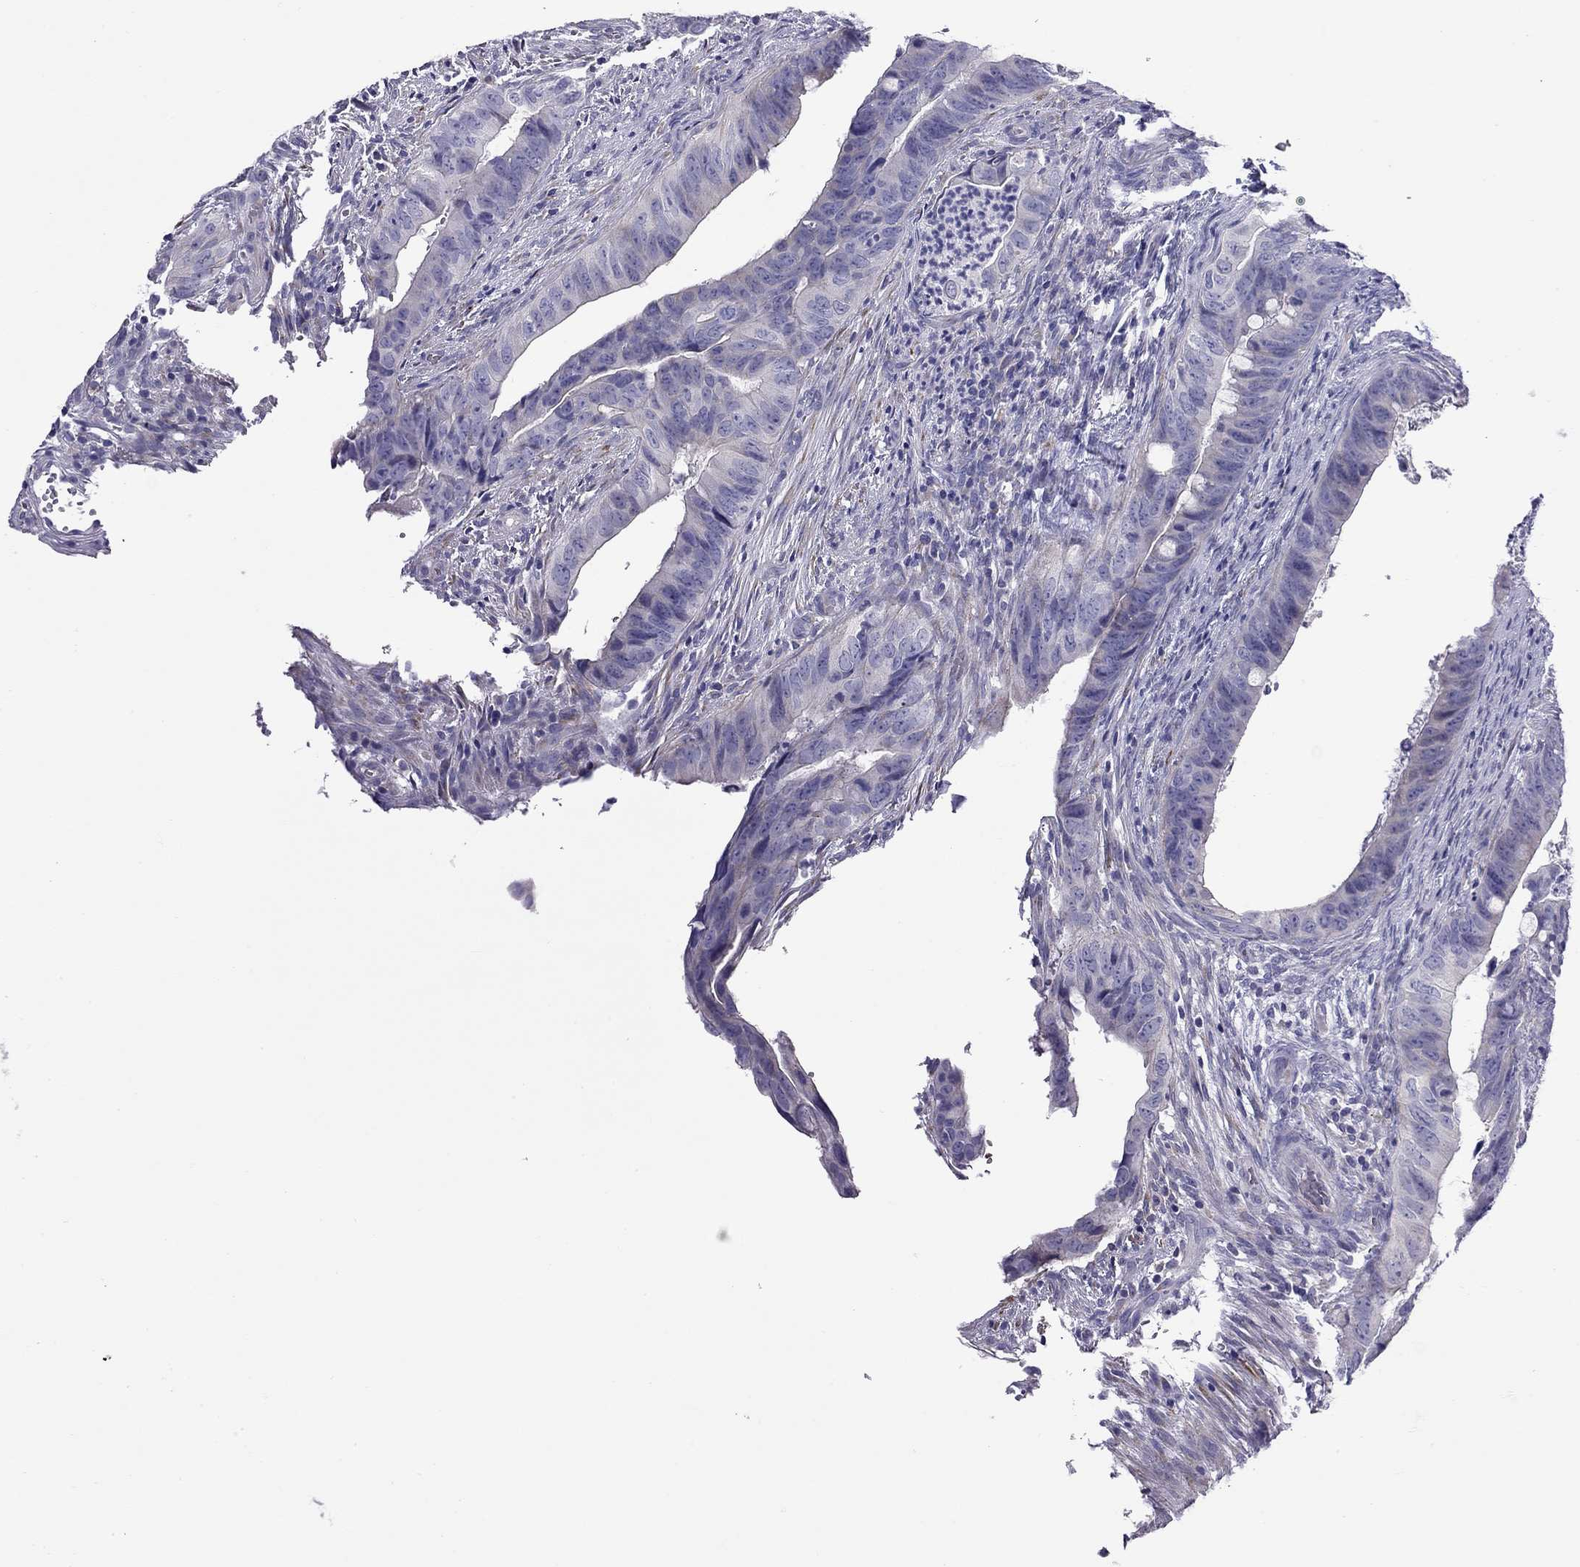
{"staining": {"intensity": "negative", "quantity": "none", "location": "none"}, "tissue": "colorectal cancer", "cell_type": "Tumor cells", "image_type": "cancer", "snomed": [{"axis": "morphology", "description": "Adenocarcinoma, NOS"}, {"axis": "topography", "description": "Colon"}], "caption": "Micrograph shows no significant protein positivity in tumor cells of colorectal cancer.", "gene": "CPNE4", "patient": {"sex": "female", "age": 82}}